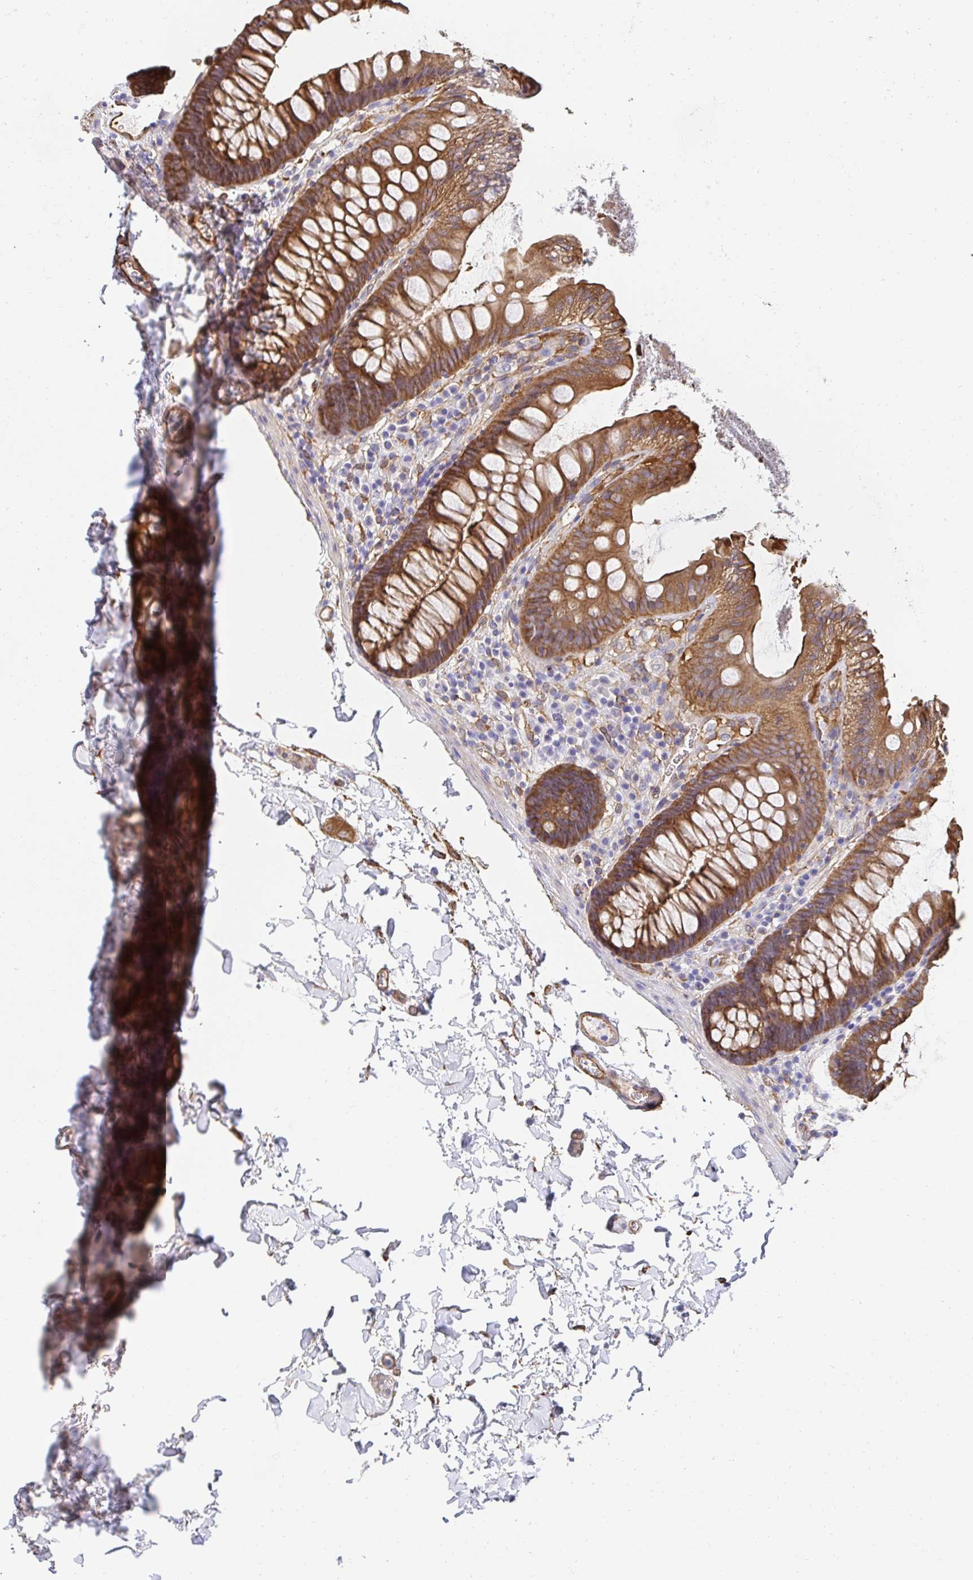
{"staining": {"intensity": "moderate", "quantity": ">75%", "location": "cytoplasmic/membranous"}, "tissue": "colon", "cell_type": "Endothelial cells", "image_type": "normal", "snomed": [{"axis": "morphology", "description": "Normal tissue, NOS"}, {"axis": "topography", "description": "Colon"}, {"axis": "topography", "description": "Peripheral nerve tissue"}], "caption": "IHC (DAB) staining of normal human colon shows moderate cytoplasmic/membranous protein staining in about >75% of endothelial cells. (DAB (3,3'-diaminobenzidine) IHC with brightfield microscopy, high magnification).", "gene": "CTTN", "patient": {"sex": "male", "age": 84}}